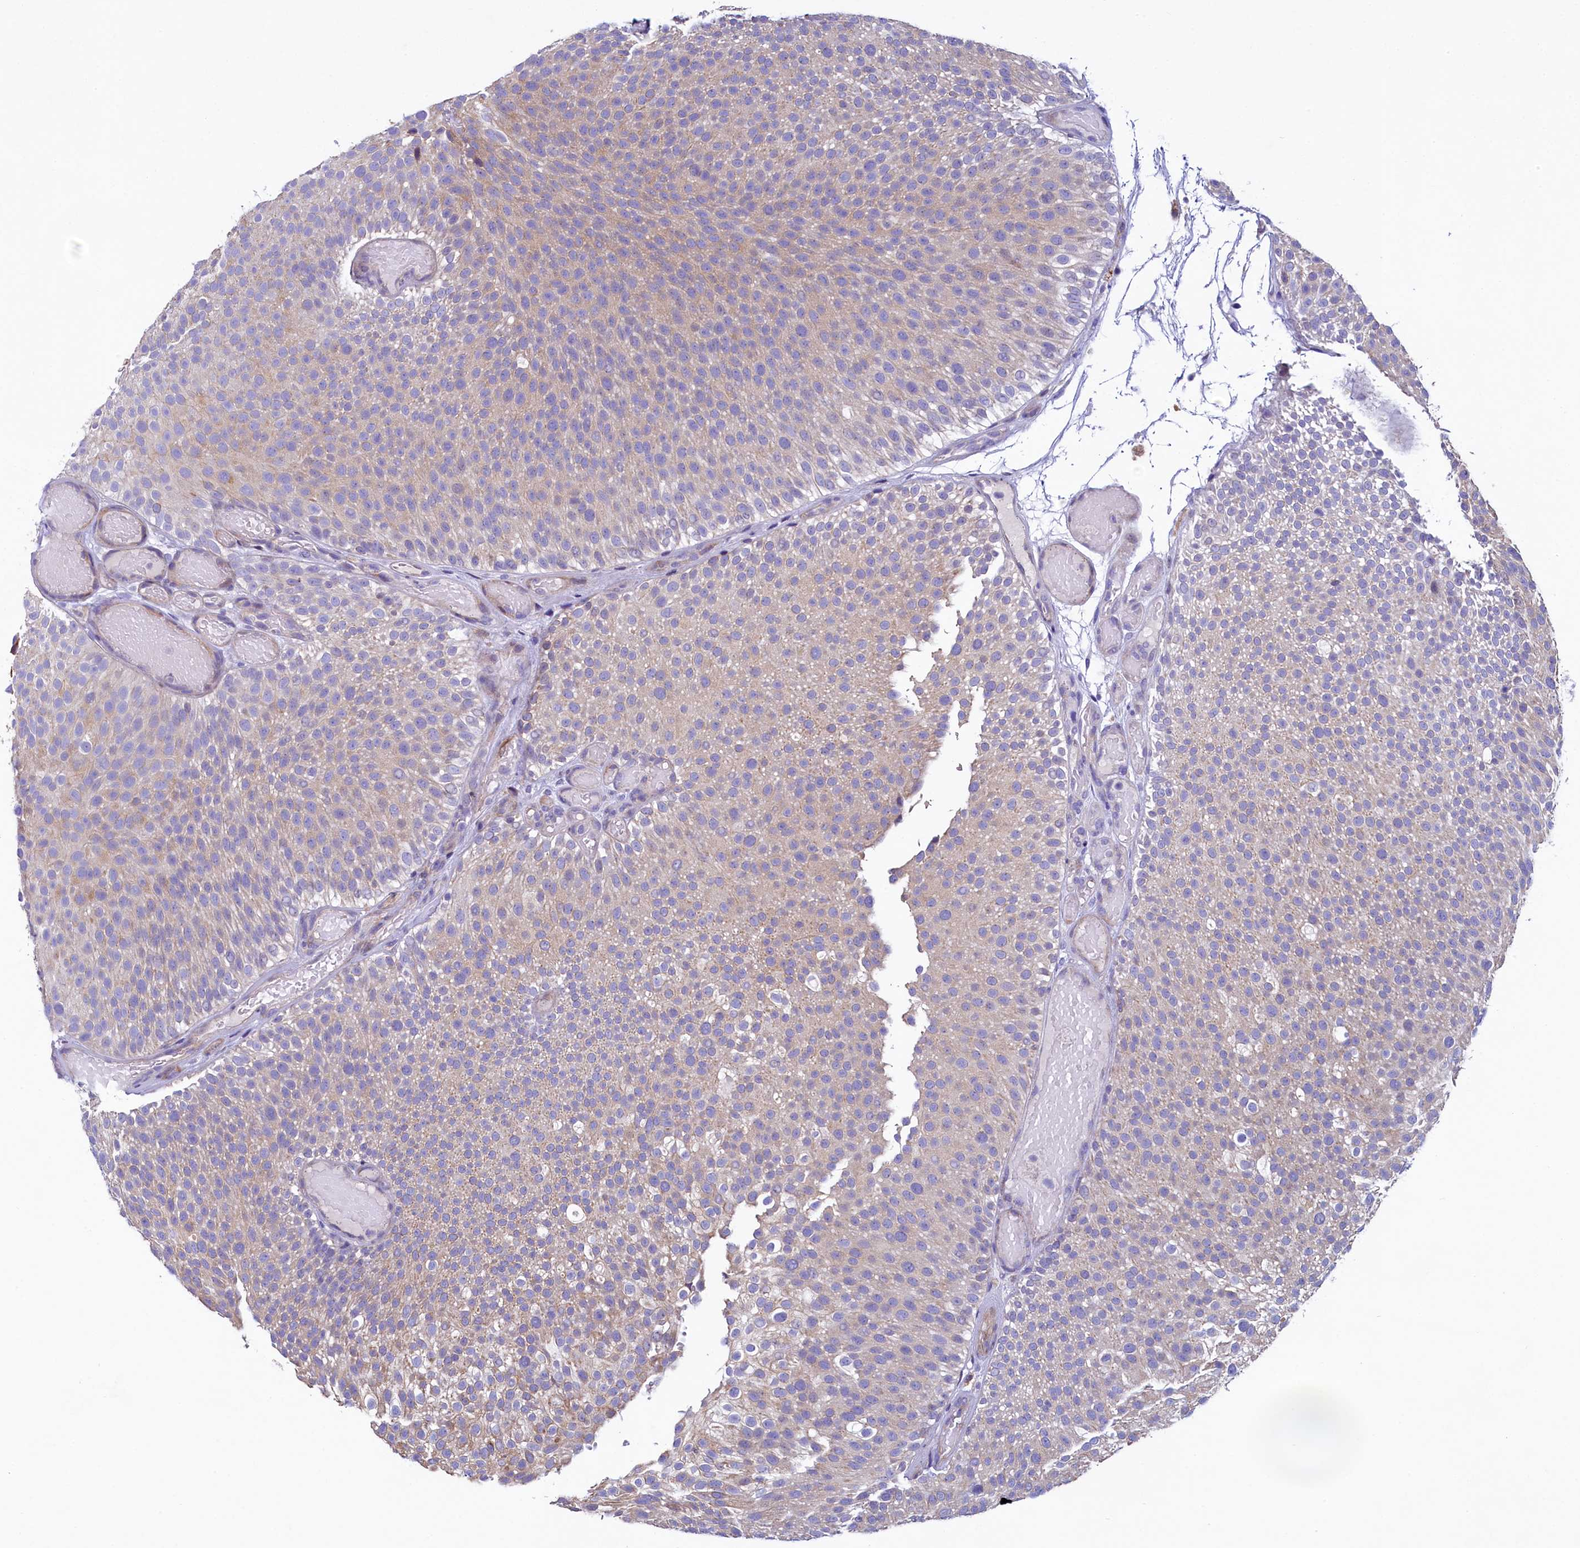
{"staining": {"intensity": "weak", "quantity": "25%-75%", "location": "cytoplasmic/membranous"}, "tissue": "urothelial cancer", "cell_type": "Tumor cells", "image_type": "cancer", "snomed": [{"axis": "morphology", "description": "Urothelial carcinoma, Low grade"}, {"axis": "topography", "description": "Urinary bladder"}], "caption": "The immunohistochemical stain labels weak cytoplasmic/membranous staining in tumor cells of urothelial carcinoma (low-grade) tissue.", "gene": "KRBOX5", "patient": {"sex": "male", "age": 78}}